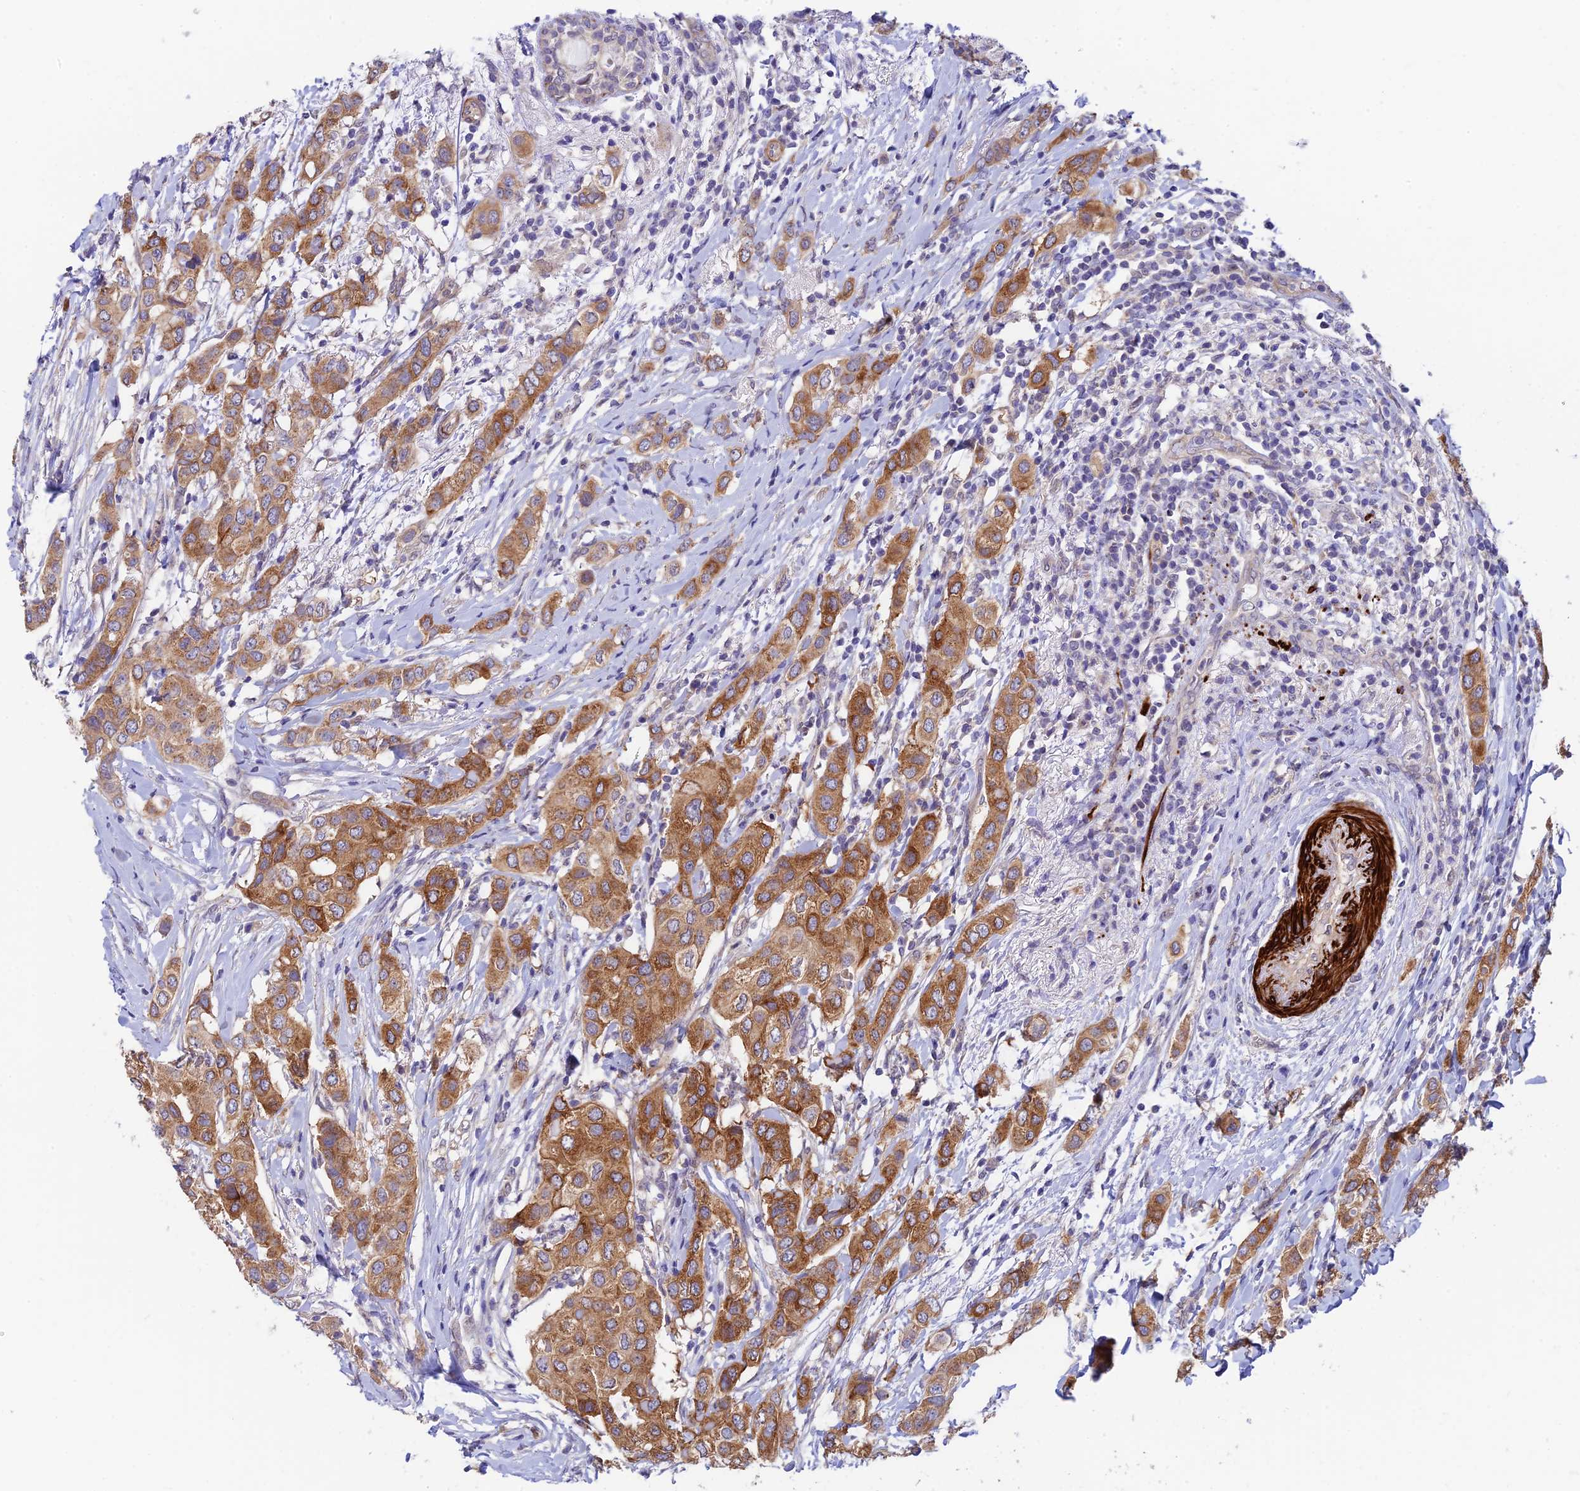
{"staining": {"intensity": "moderate", "quantity": ">75%", "location": "cytoplasmic/membranous"}, "tissue": "breast cancer", "cell_type": "Tumor cells", "image_type": "cancer", "snomed": [{"axis": "morphology", "description": "Lobular carcinoma"}, {"axis": "topography", "description": "Breast"}], "caption": "A micrograph of human lobular carcinoma (breast) stained for a protein reveals moderate cytoplasmic/membranous brown staining in tumor cells.", "gene": "ANKRD50", "patient": {"sex": "female", "age": 51}}